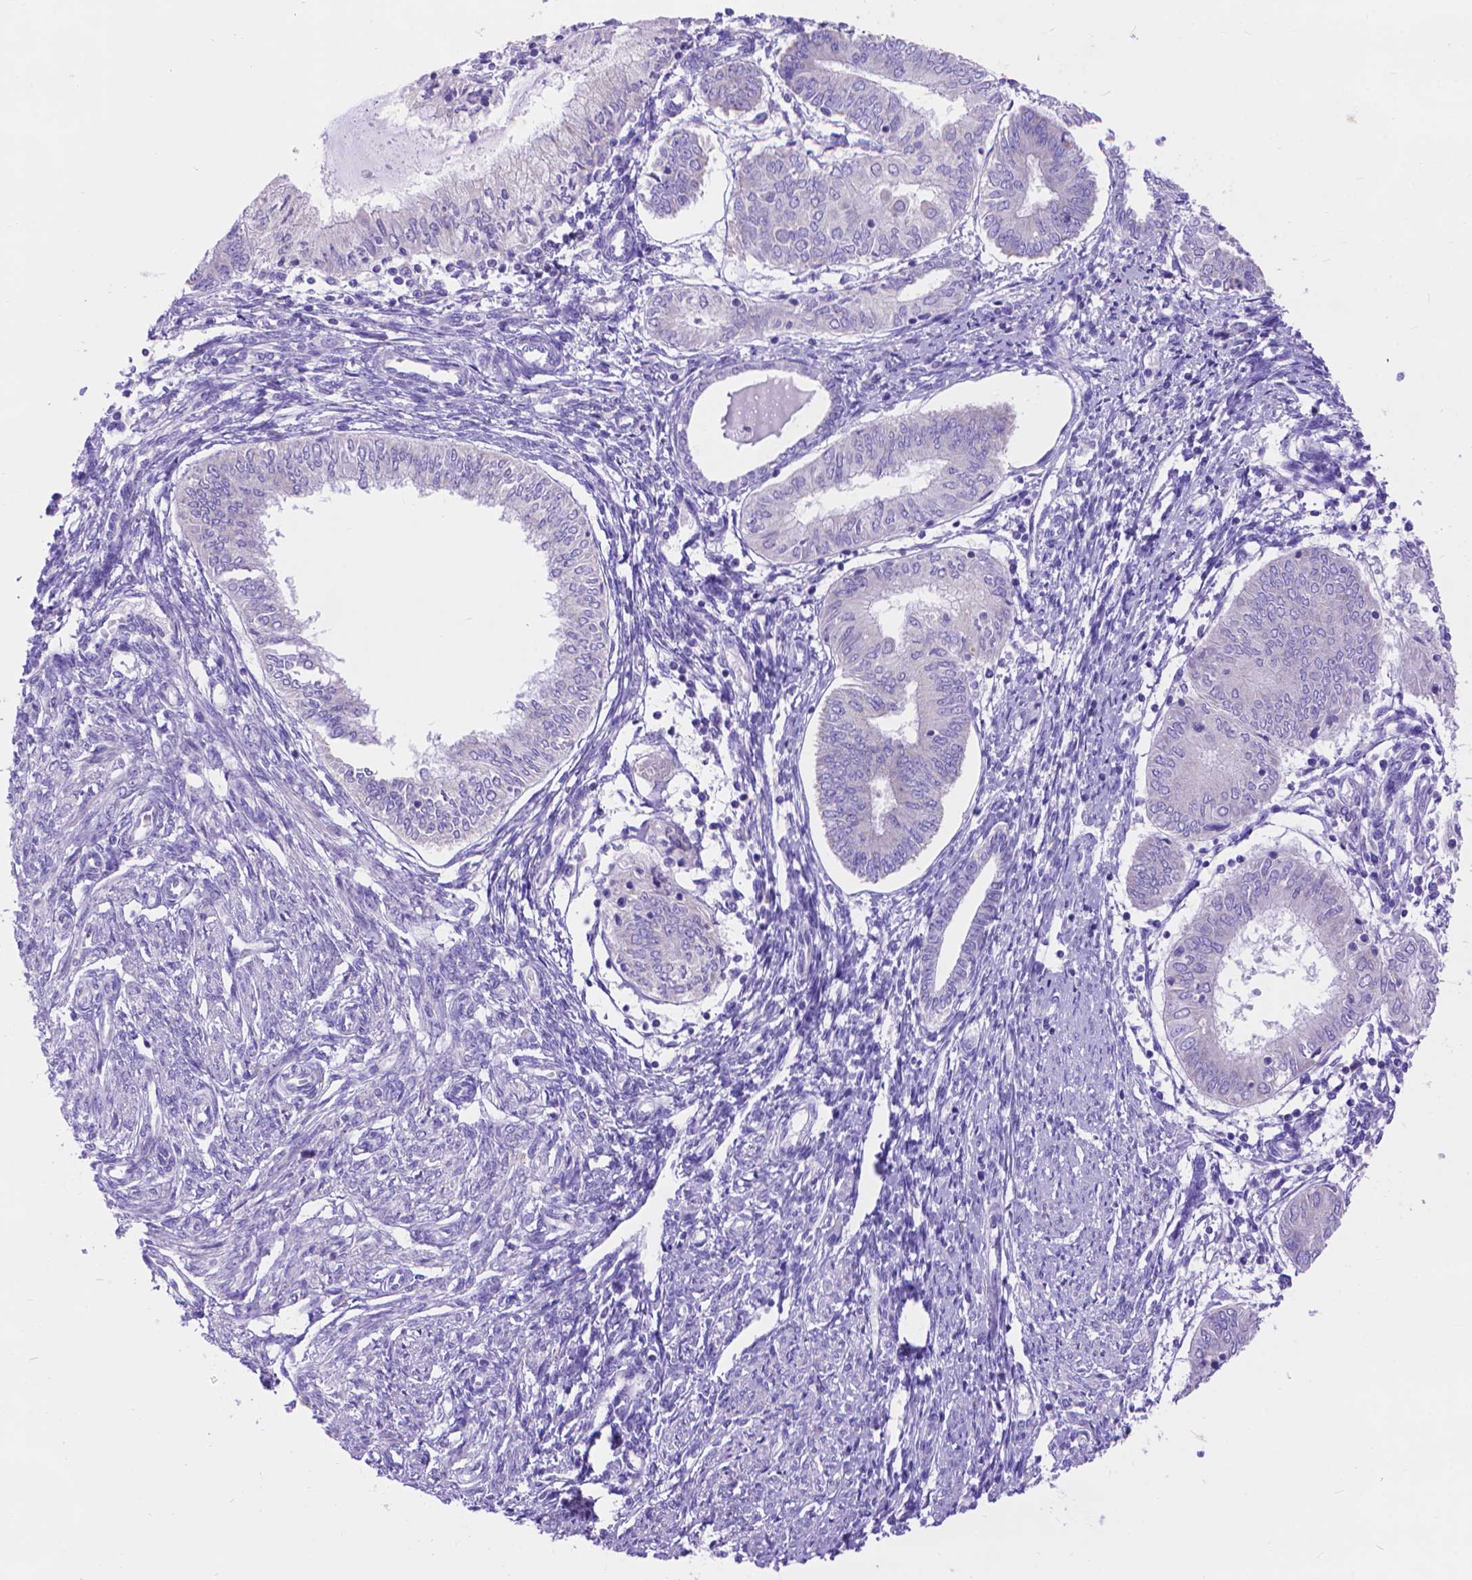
{"staining": {"intensity": "negative", "quantity": "none", "location": "none"}, "tissue": "endometrial cancer", "cell_type": "Tumor cells", "image_type": "cancer", "snomed": [{"axis": "morphology", "description": "Adenocarcinoma, NOS"}, {"axis": "topography", "description": "Endometrium"}], "caption": "An image of human endometrial cancer is negative for staining in tumor cells.", "gene": "DHRS2", "patient": {"sex": "female", "age": 68}}